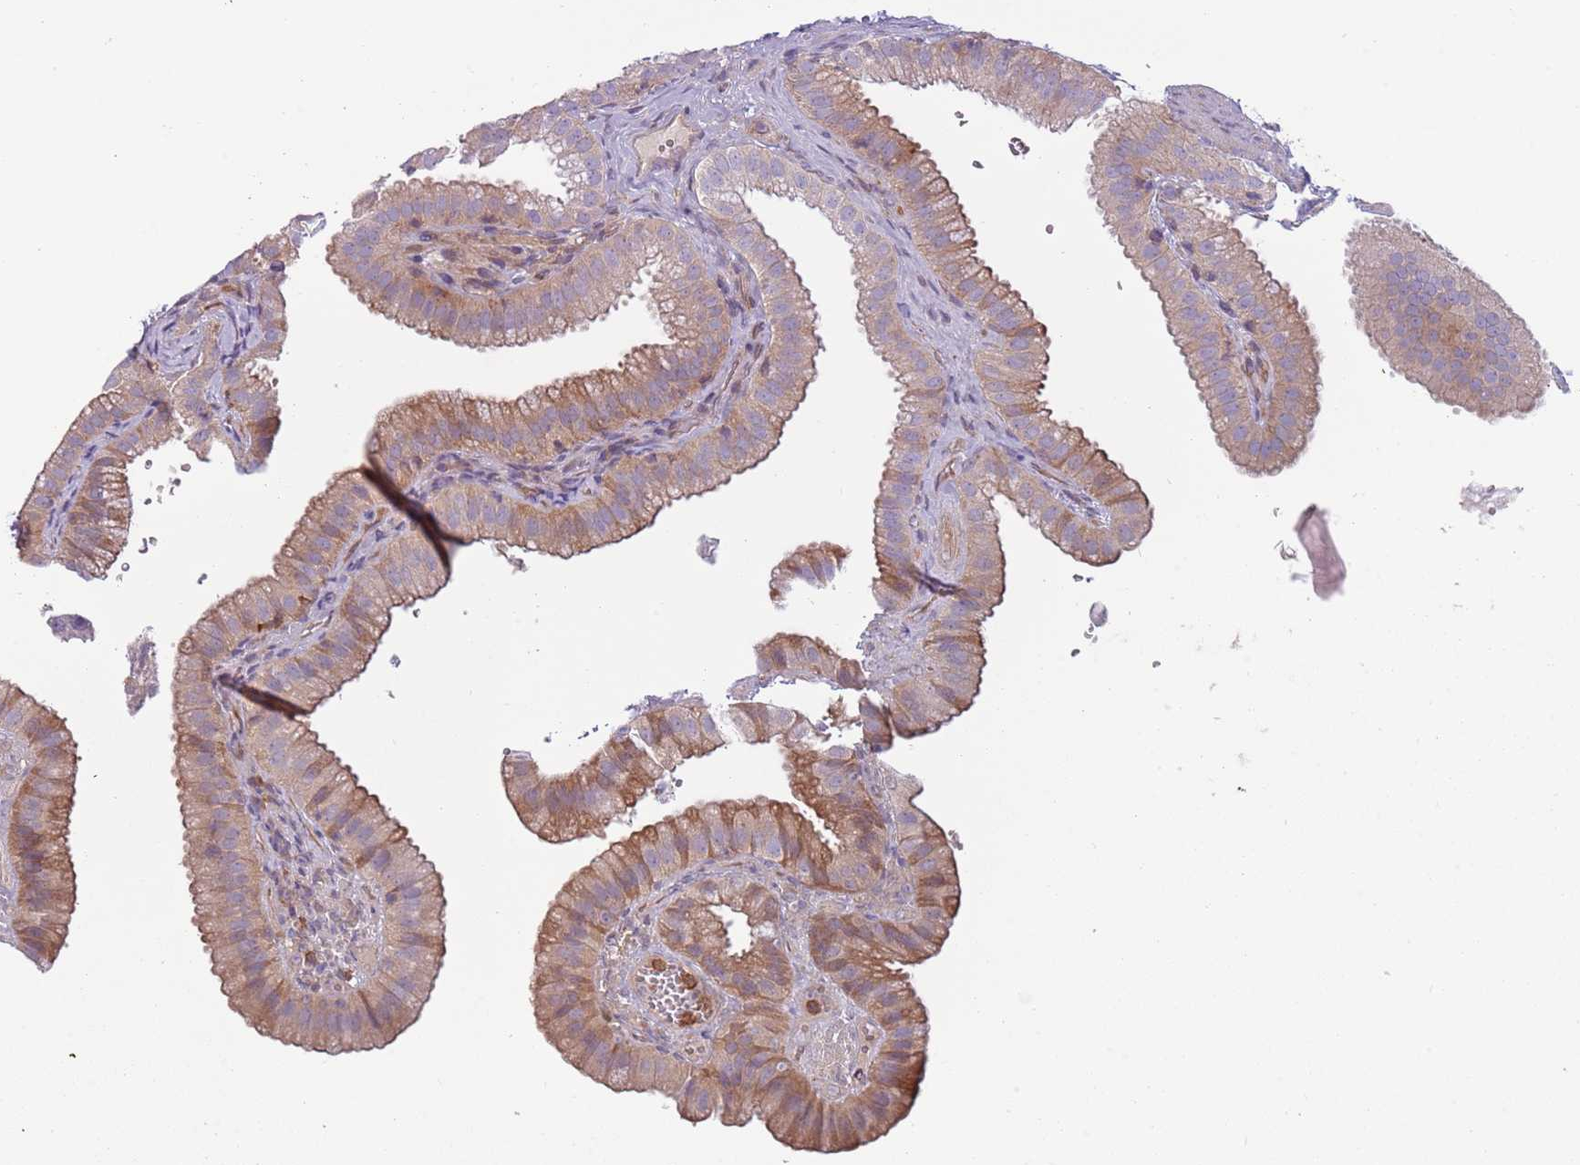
{"staining": {"intensity": "moderate", "quantity": "25%-75%", "location": "cytoplasmic/membranous"}, "tissue": "gallbladder", "cell_type": "Glandular cells", "image_type": "normal", "snomed": [{"axis": "morphology", "description": "Normal tissue, NOS"}, {"axis": "topography", "description": "Gallbladder"}], "caption": "A photomicrograph of gallbladder stained for a protein displays moderate cytoplasmic/membranous brown staining in glandular cells. (DAB IHC with brightfield microscopy, high magnification).", "gene": "NADK", "patient": {"sex": "female", "age": 61}}